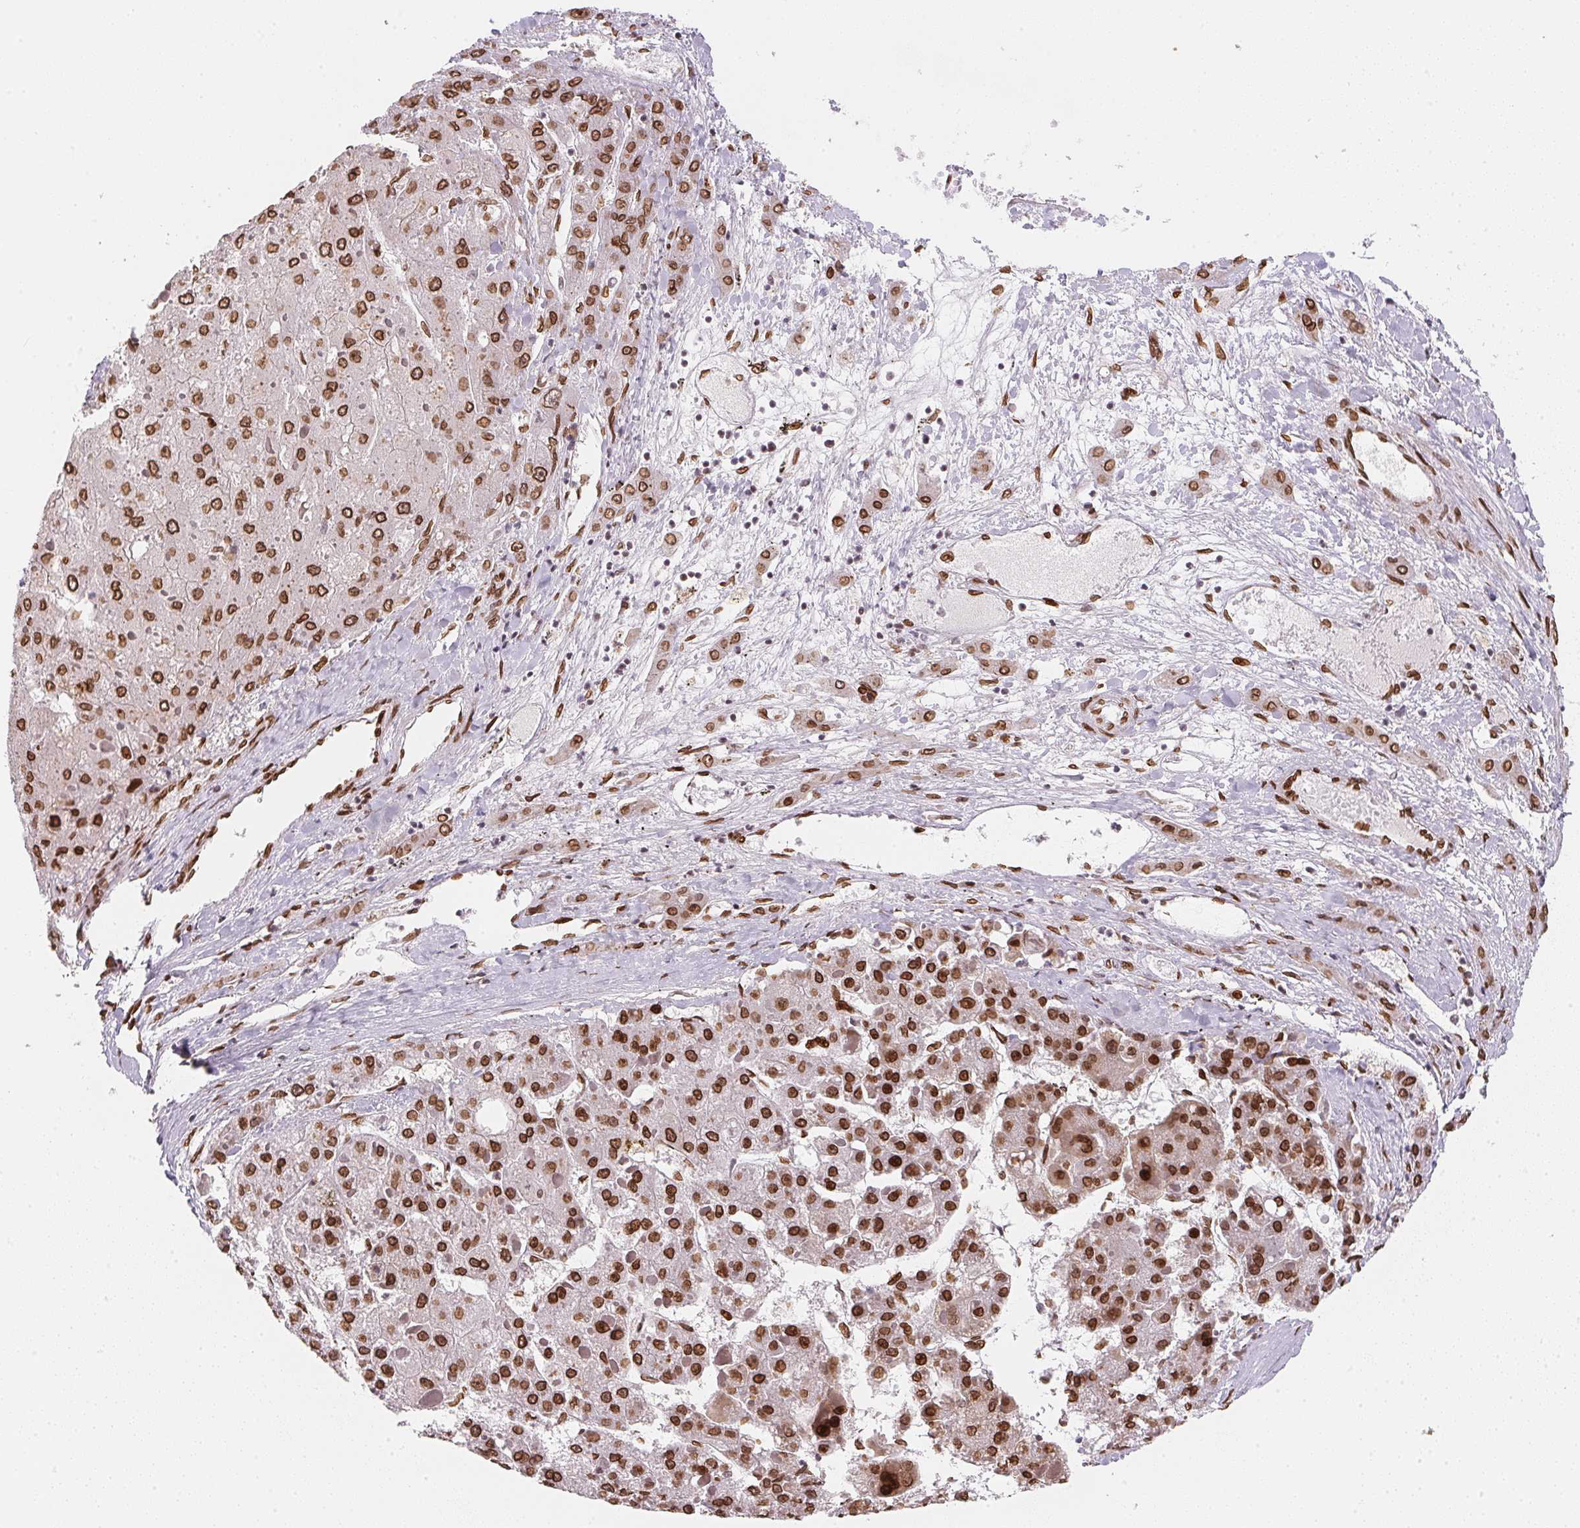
{"staining": {"intensity": "strong", "quantity": ">75%", "location": "cytoplasmic/membranous,nuclear"}, "tissue": "liver cancer", "cell_type": "Tumor cells", "image_type": "cancer", "snomed": [{"axis": "morphology", "description": "Carcinoma, Hepatocellular, NOS"}, {"axis": "topography", "description": "Liver"}], "caption": "Liver cancer (hepatocellular carcinoma) was stained to show a protein in brown. There is high levels of strong cytoplasmic/membranous and nuclear positivity in approximately >75% of tumor cells. (IHC, brightfield microscopy, high magnification).", "gene": "SAP30BP", "patient": {"sex": "female", "age": 73}}